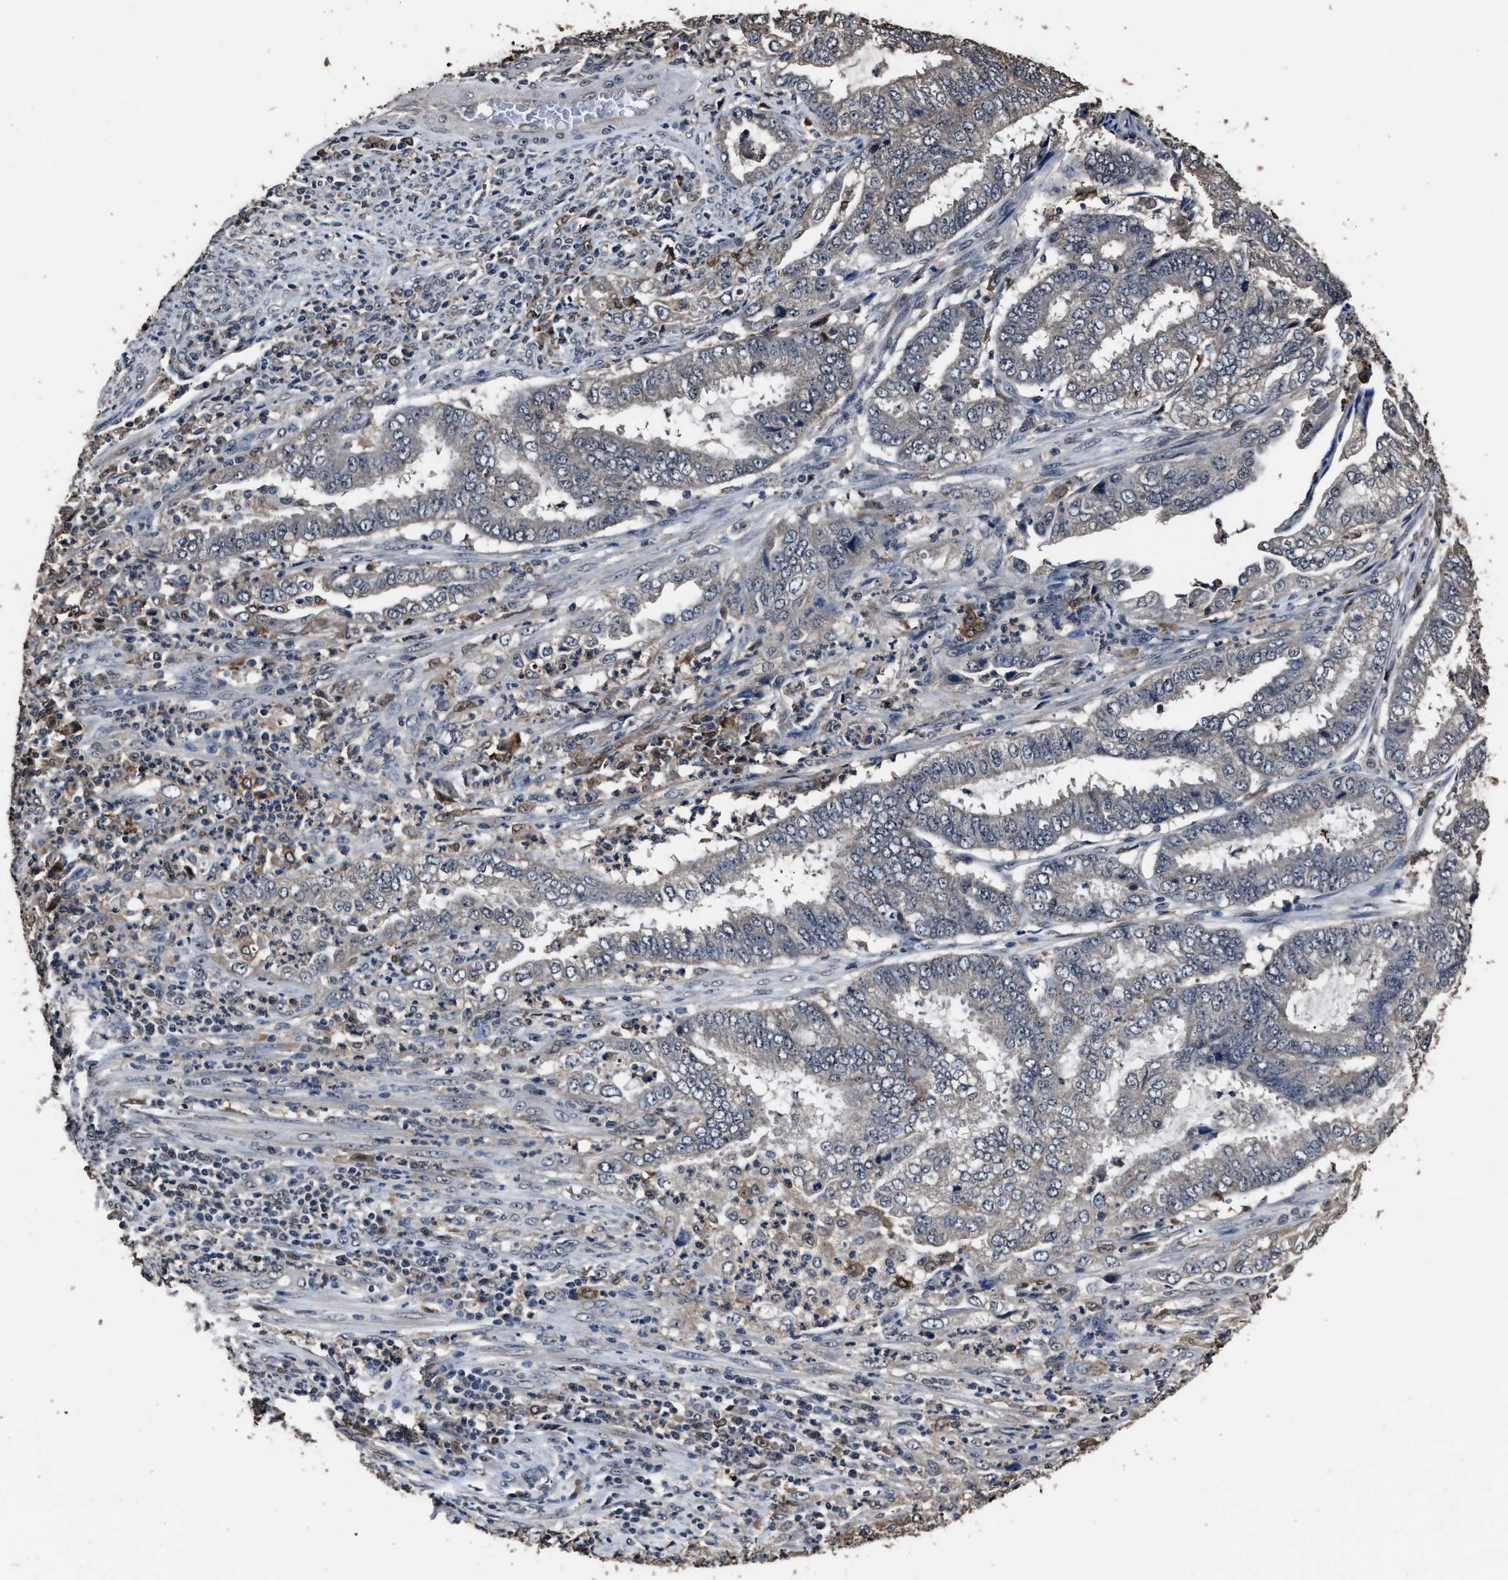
{"staining": {"intensity": "negative", "quantity": "none", "location": "none"}, "tissue": "endometrial cancer", "cell_type": "Tumor cells", "image_type": "cancer", "snomed": [{"axis": "morphology", "description": "Adenocarcinoma, NOS"}, {"axis": "topography", "description": "Endometrium"}], "caption": "Tumor cells are negative for protein expression in human adenocarcinoma (endometrial).", "gene": "RSBN1L", "patient": {"sex": "female", "age": 51}}